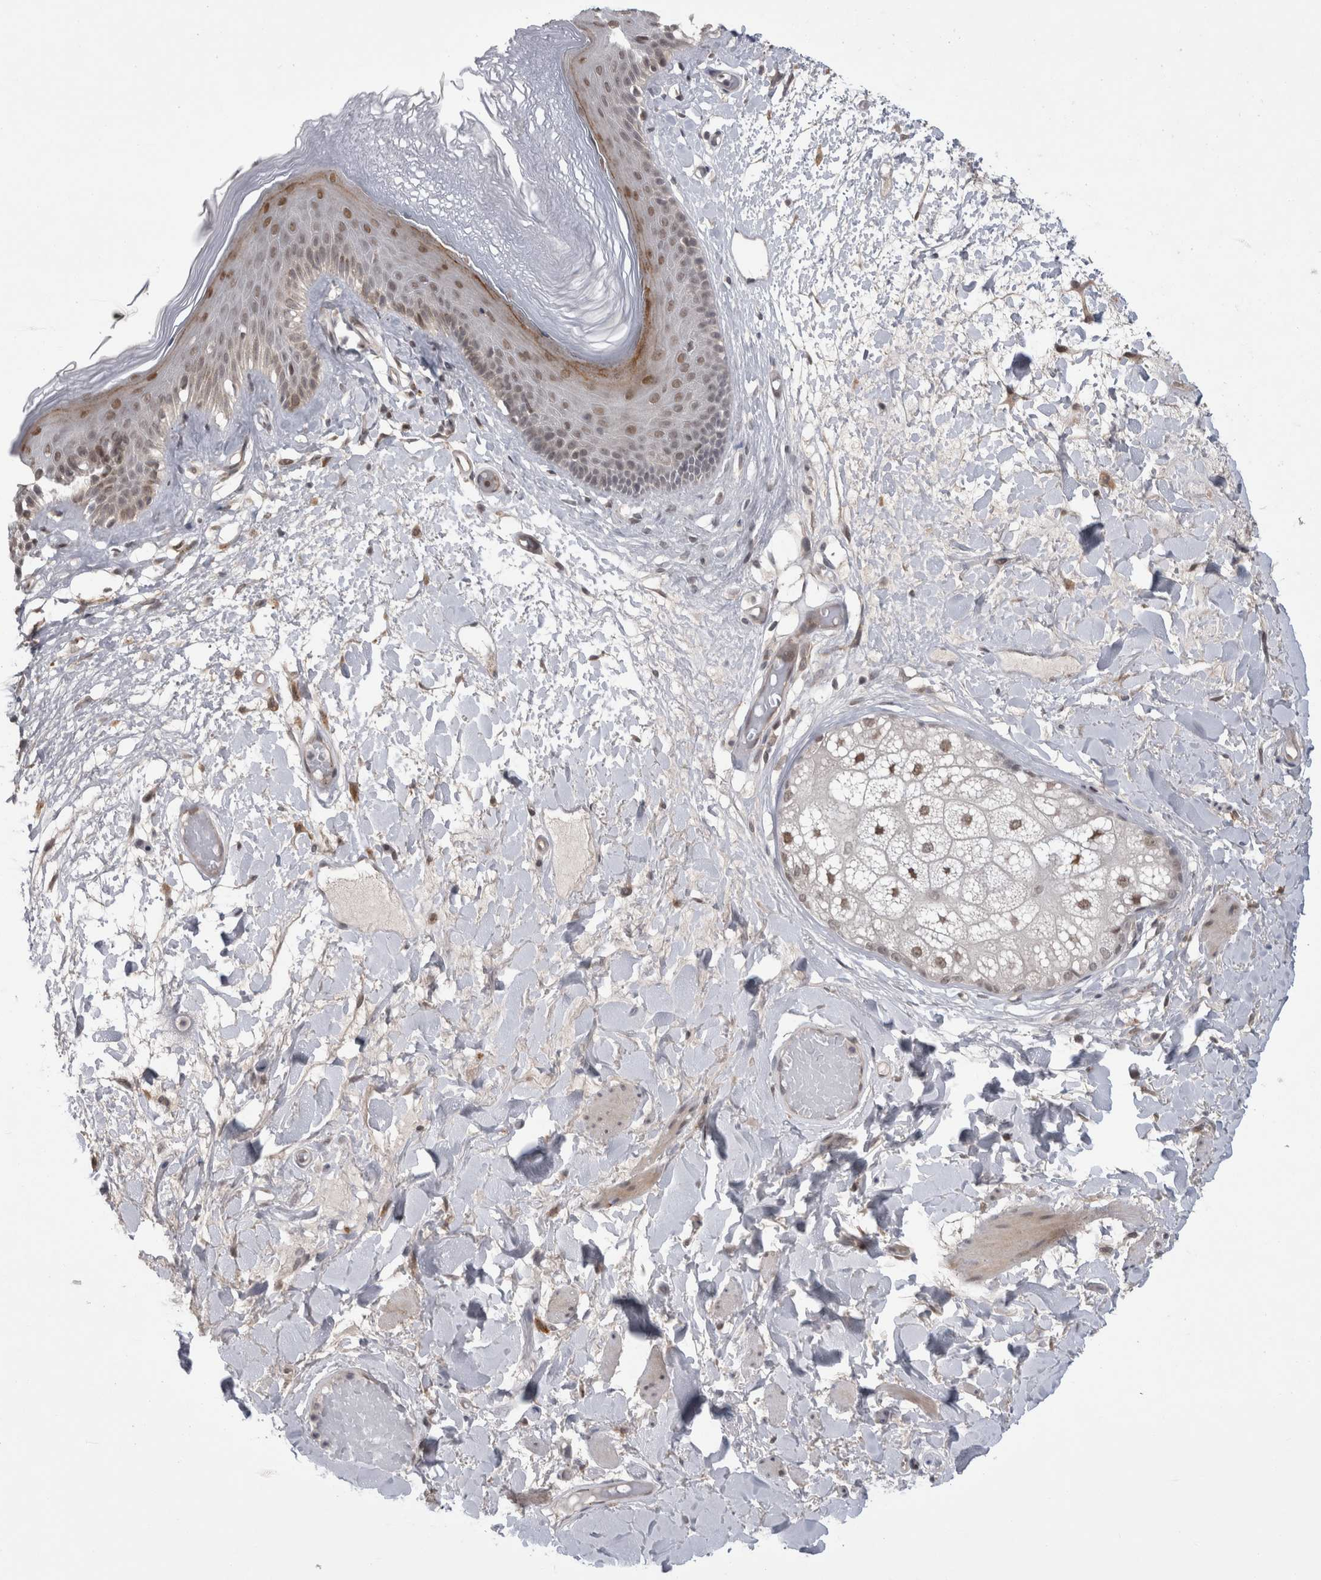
{"staining": {"intensity": "moderate", "quantity": "<25%", "location": "cytoplasmic/membranous,nuclear"}, "tissue": "skin", "cell_type": "Epidermal cells", "image_type": "normal", "snomed": [{"axis": "morphology", "description": "Normal tissue, NOS"}, {"axis": "topography", "description": "Vulva"}], "caption": "The histopathology image reveals immunohistochemical staining of unremarkable skin. There is moderate cytoplasmic/membranous,nuclear positivity is identified in about <25% of epidermal cells.", "gene": "MTBP", "patient": {"sex": "female", "age": 73}}